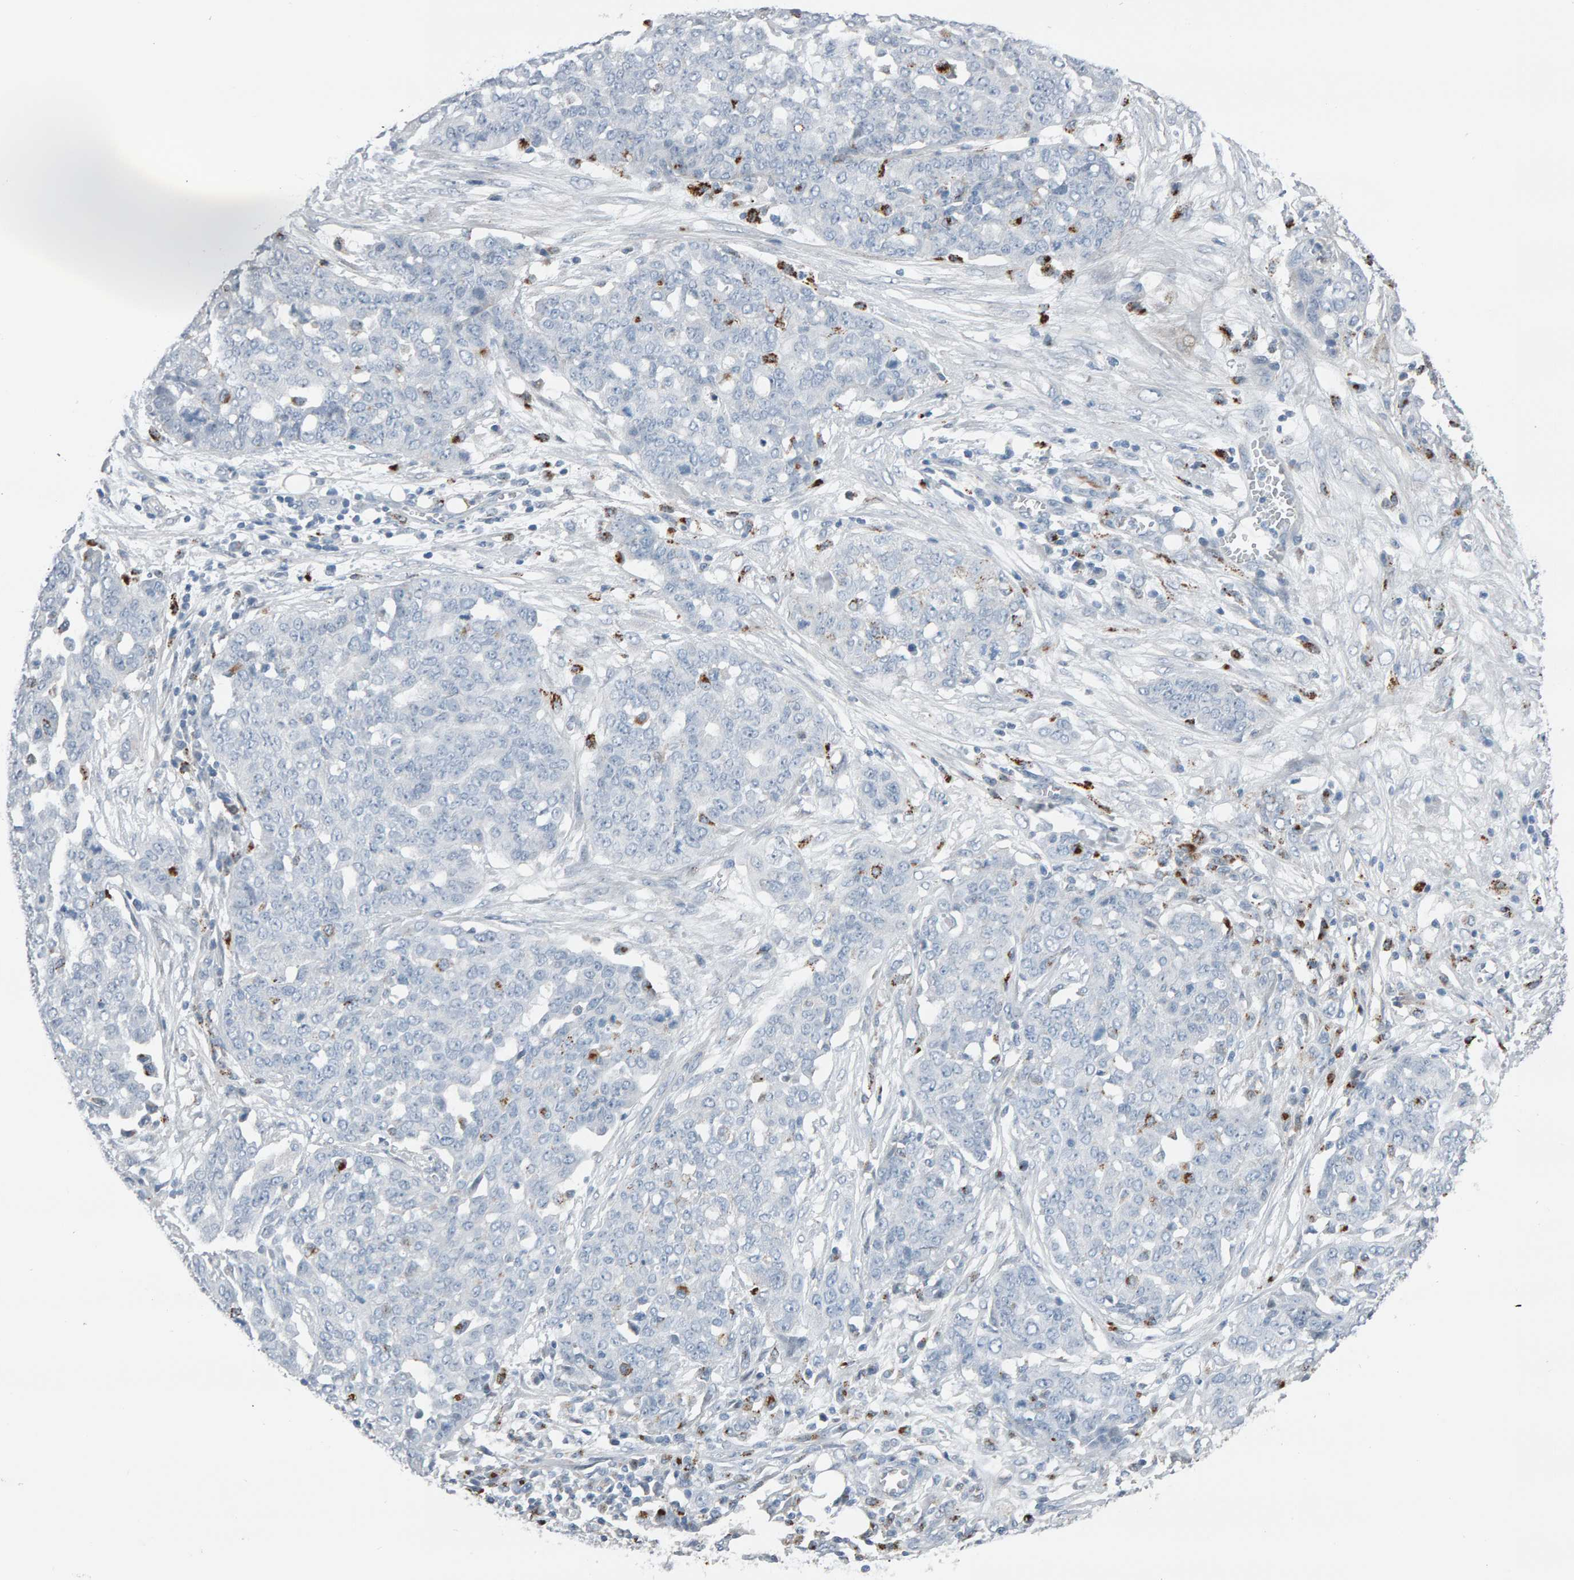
{"staining": {"intensity": "negative", "quantity": "none", "location": "none"}, "tissue": "ovarian cancer", "cell_type": "Tumor cells", "image_type": "cancer", "snomed": [{"axis": "morphology", "description": "Cystadenocarcinoma, serous, NOS"}, {"axis": "topography", "description": "Soft tissue"}, {"axis": "topography", "description": "Ovary"}], "caption": "DAB (3,3'-diaminobenzidine) immunohistochemical staining of ovarian cancer (serous cystadenocarcinoma) reveals no significant expression in tumor cells. (DAB immunohistochemistry (IHC), high magnification).", "gene": "IPPK", "patient": {"sex": "female", "age": 57}}